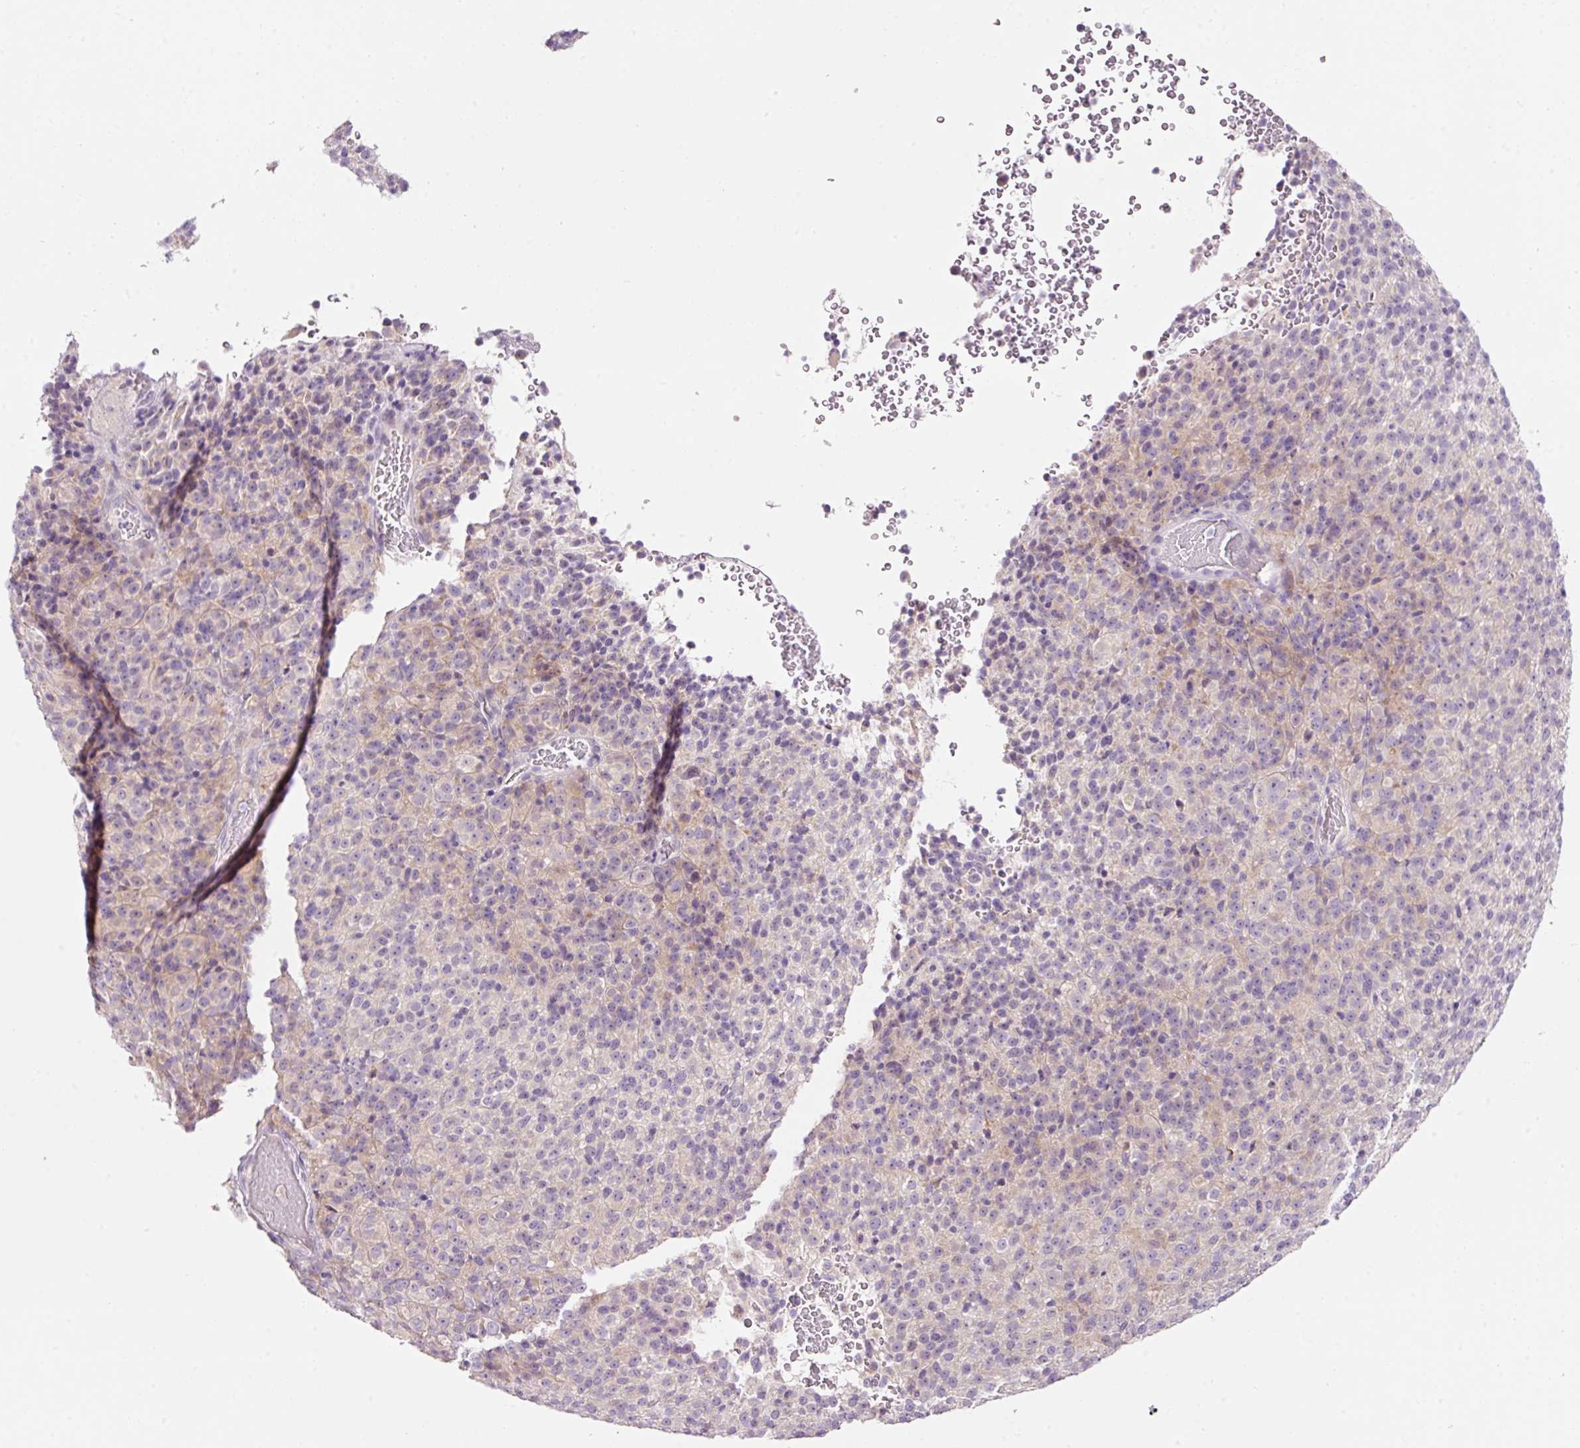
{"staining": {"intensity": "negative", "quantity": "none", "location": "none"}, "tissue": "melanoma", "cell_type": "Tumor cells", "image_type": "cancer", "snomed": [{"axis": "morphology", "description": "Malignant melanoma, Metastatic site"}, {"axis": "topography", "description": "Brain"}], "caption": "A photomicrograph of human melanoma is negative for staining in tumor cells.", "gene": "RSPO2", "patient": {"sex": "female", "age": 56}}